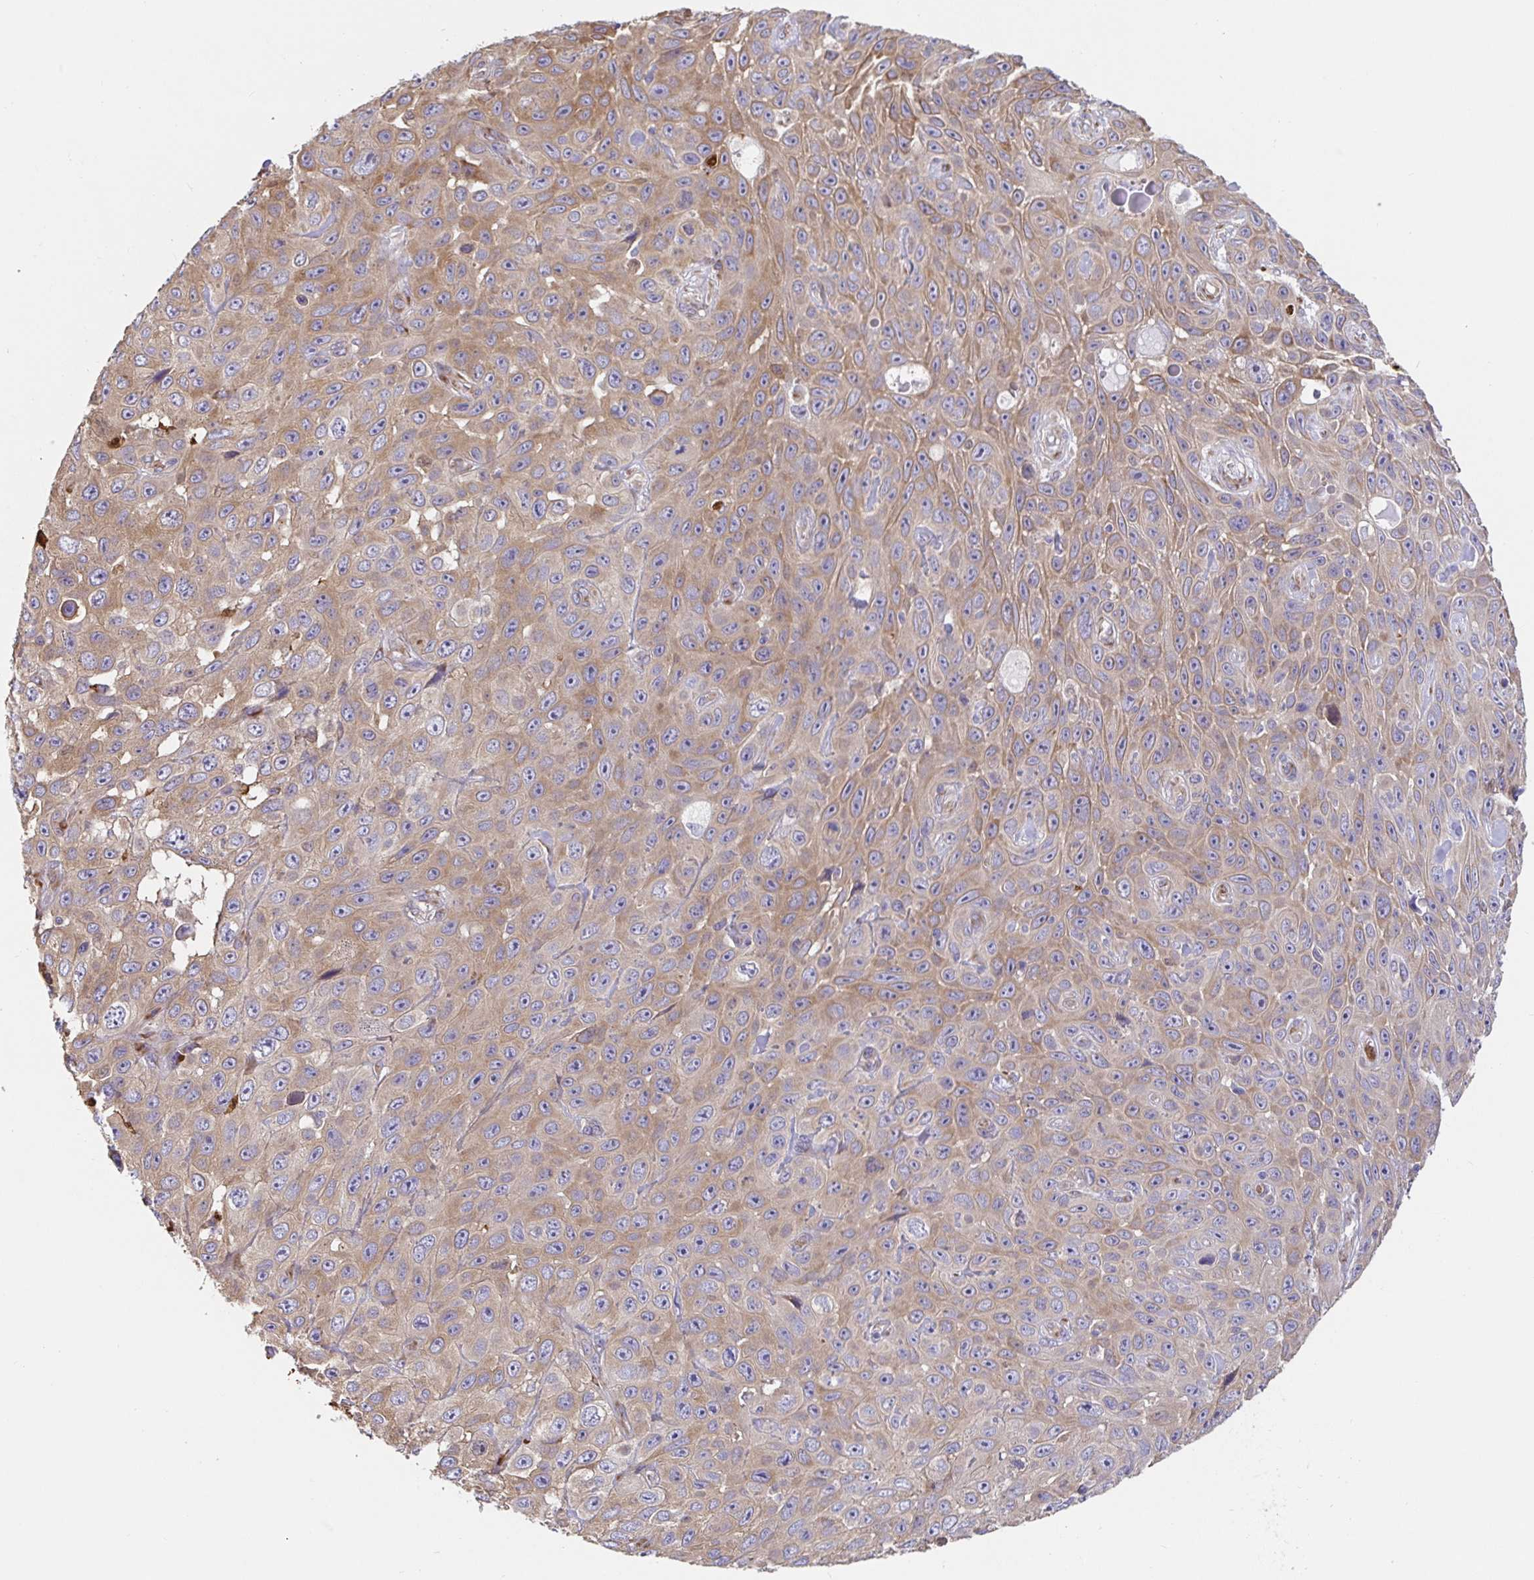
{"staining": {"intensity": "moderate", "quantity": ">75%", "location": "cytoplasmic/membranous"}, "tissue": "skin cancer", "cell_type": "Tumor cells", "image_type": "cancer", "snomed": [{"axis": "morphology", "description": "Squamous cell carcinoma, NOS"}, {"axis": "topography", "description": "Skin"}], "caption": "Moderate cytoplasmic/membranous protein staining is seen in approximately >75% of tumor cells in skin cancer.", "gene": "PDPK1", "patient": {"sex": "male", "age": 82}}